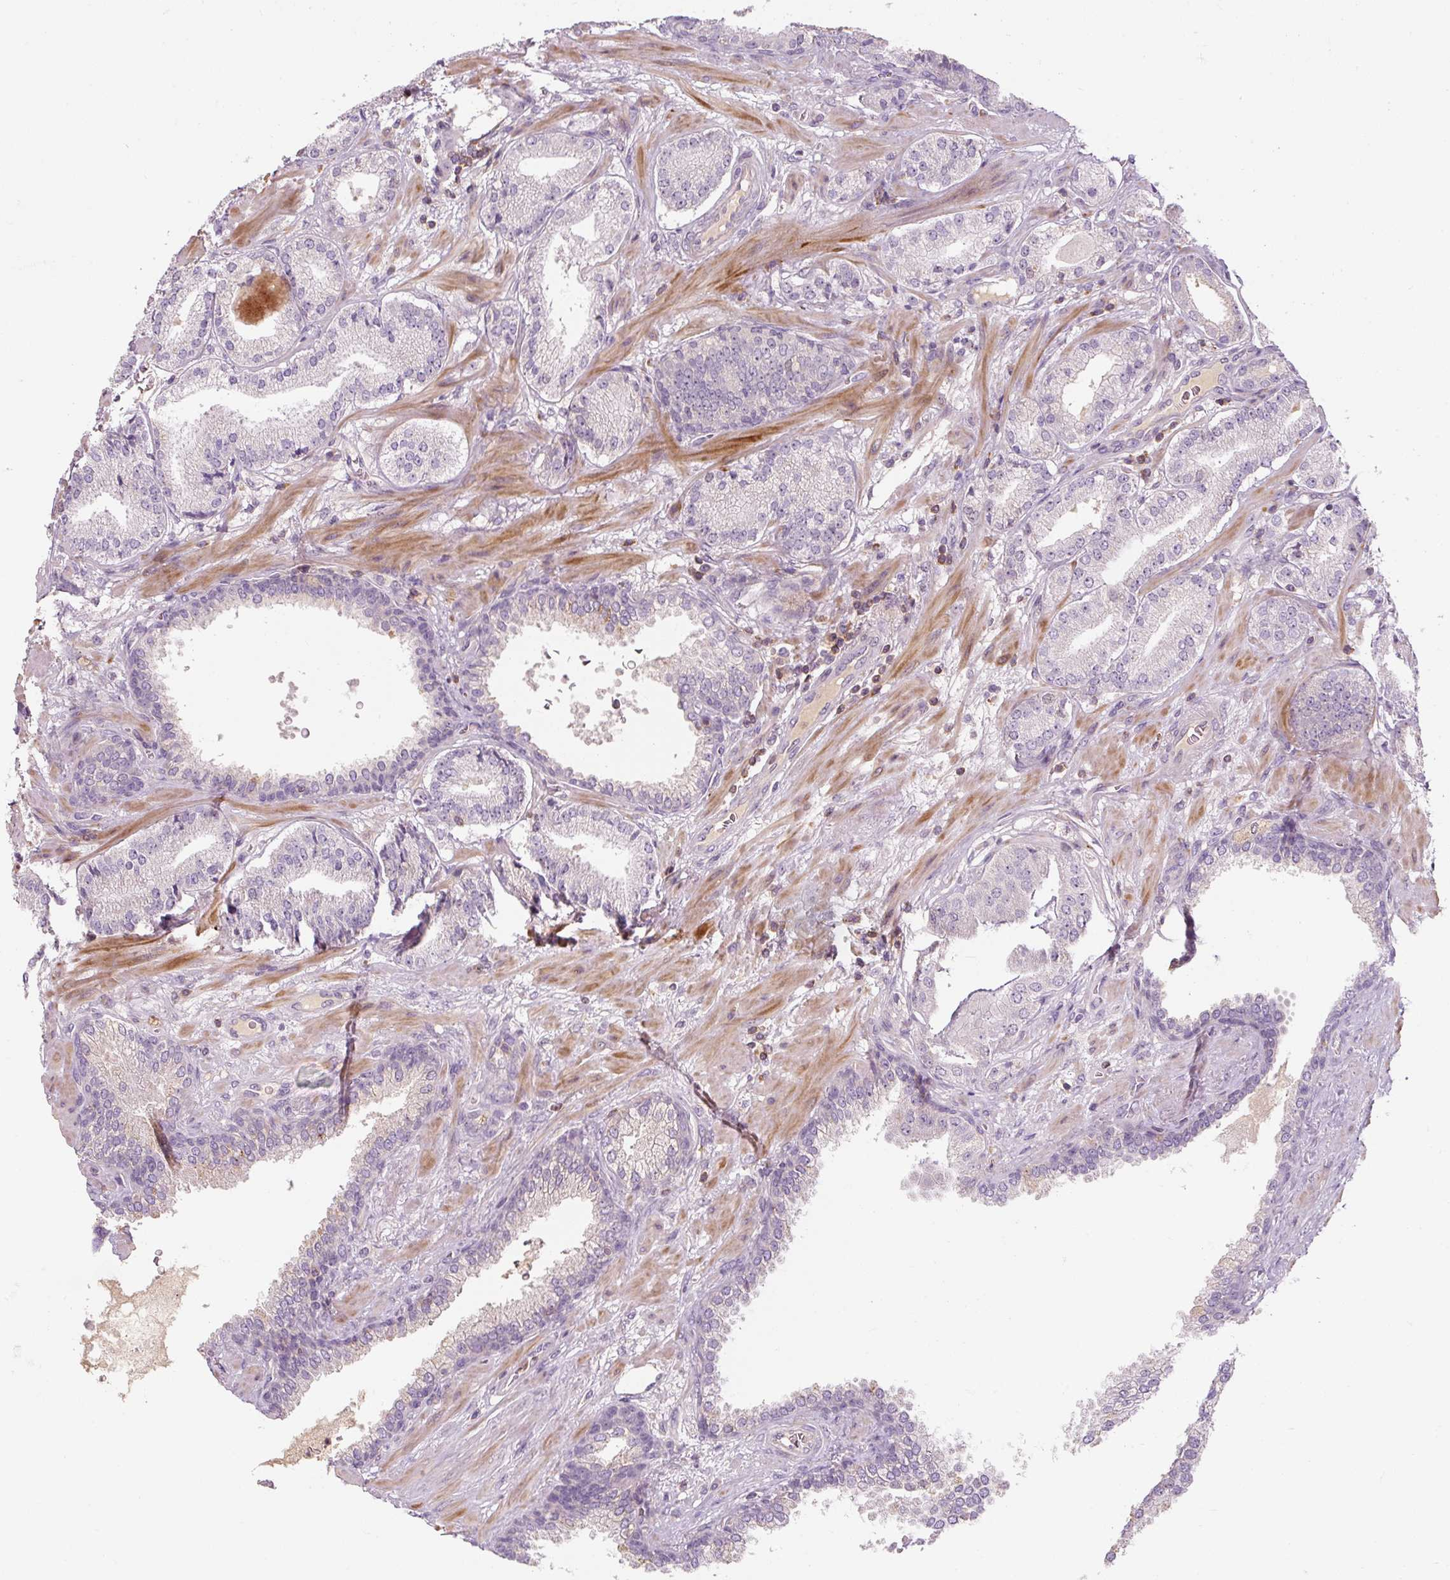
{"staining": {"intensity": "negative", "quantity": "none", "location": "none"}, "tissue": "prostate cancer", "cell_type": "Tumor cells", "image_type": "cancer", "snomed": [{"axis": "morphology", "description": "Adenocarcinoma, High grade"}, {"axis": "topography", "description": "Prostate"}], "caption": "IHC of human adenocarcinoma (high-grade) (prostate) shows no staining in tumor cells.", "gene": "TIGD2", "patient": {"sex": "male", "age": 63}}